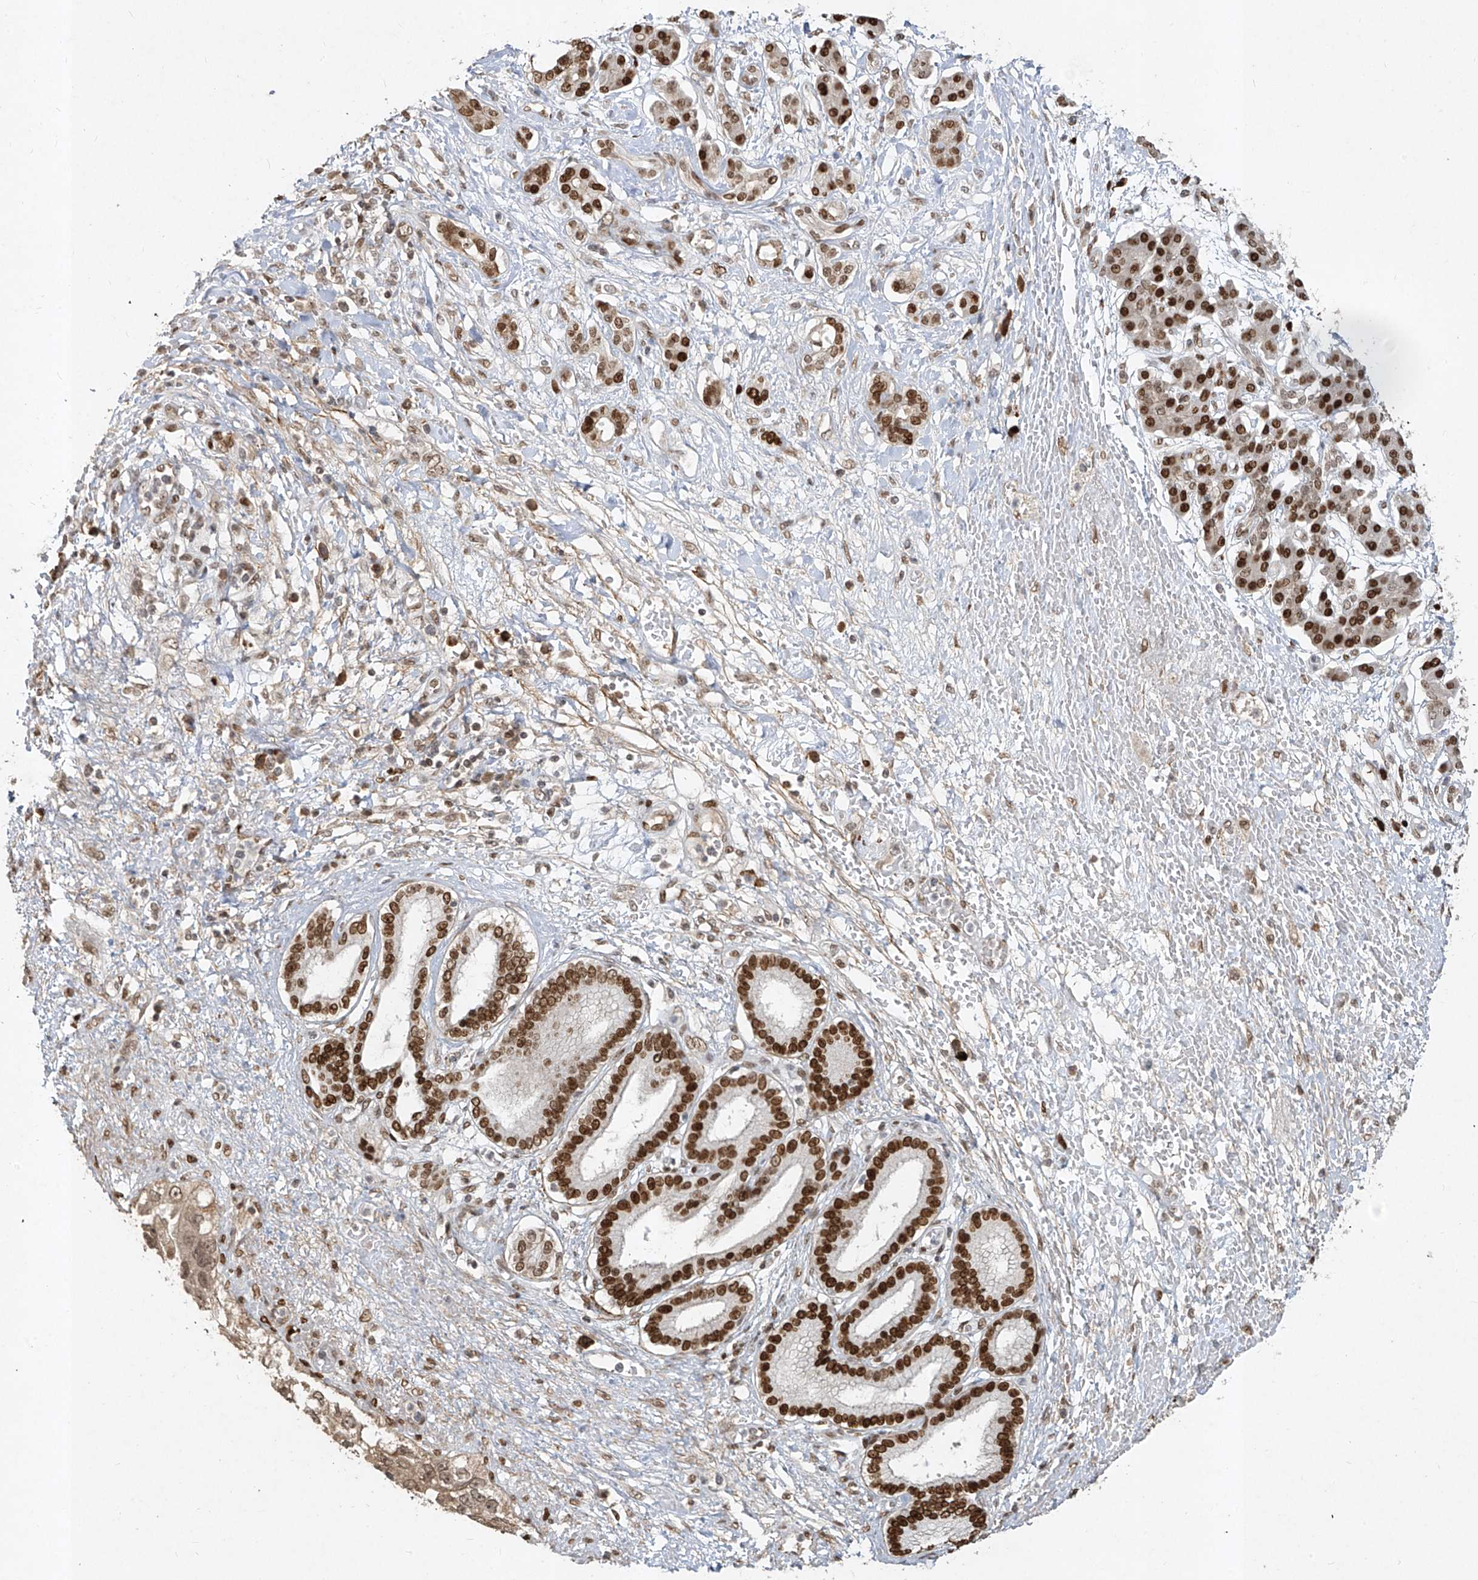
{"staining": {"intensity": "strong", "quantity": ">75%", "location": "nuclear"}, "tissue": "pancreatic cancer", "cell_type": "Tumor cells", "image_type": "cancer", "snomed": [{"axis": "morphology", "description": "Adenocarcinoma, NOS"}, {"axis": "topography", "description": "Pancreas"}], "caption": "Protein analysis of adenocarcinoma (pancreatic) tissue displays strong nuclear expression in approximately >75% of tumor cells. The protein is shown in brown color, while the nuclei are stained blue.", "gene": "ATRIP", "patient": {"sex": "female", "age": 56}}